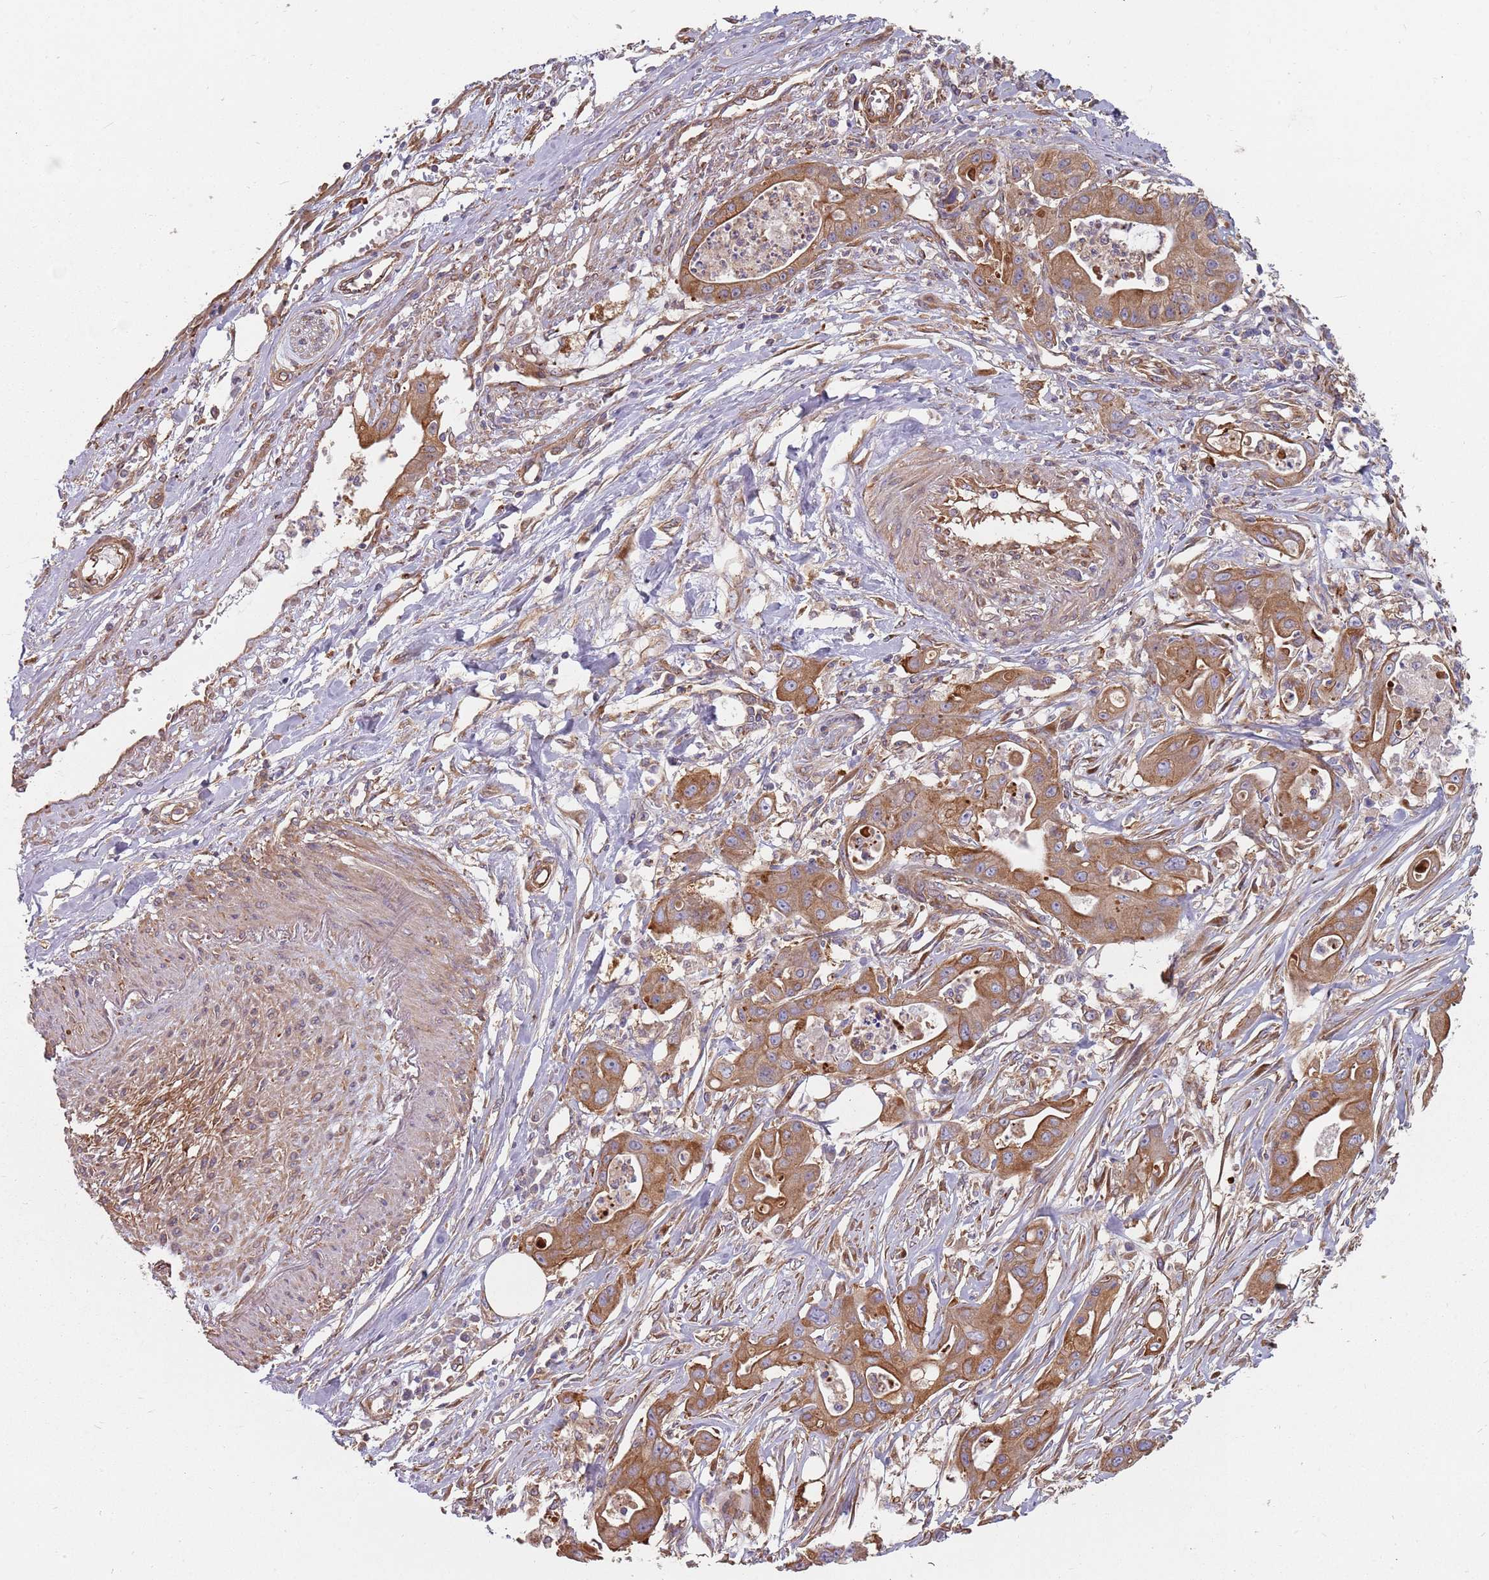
{"staining": {"intensity": "moderate", "quantity": ">75%", "location": "cytoplasmic/membranous"}, "tissue": "ovarian cancer", "cell_type": "Tumor cells", "image_type": "cancer", "snomed": [{"axis": "morphology", "description": "Cystadenocarcinoma, mucinous, NOS"}, {"axis": "topography", "description": "Ovary"}], "caption": "Human mucinous cystadenocarcinoma (ovarian) stained with a protein marker displays moderate staining in tumor cells.", "gene": "SPDL1", "patient": {"sex": "female", "age": 70}}